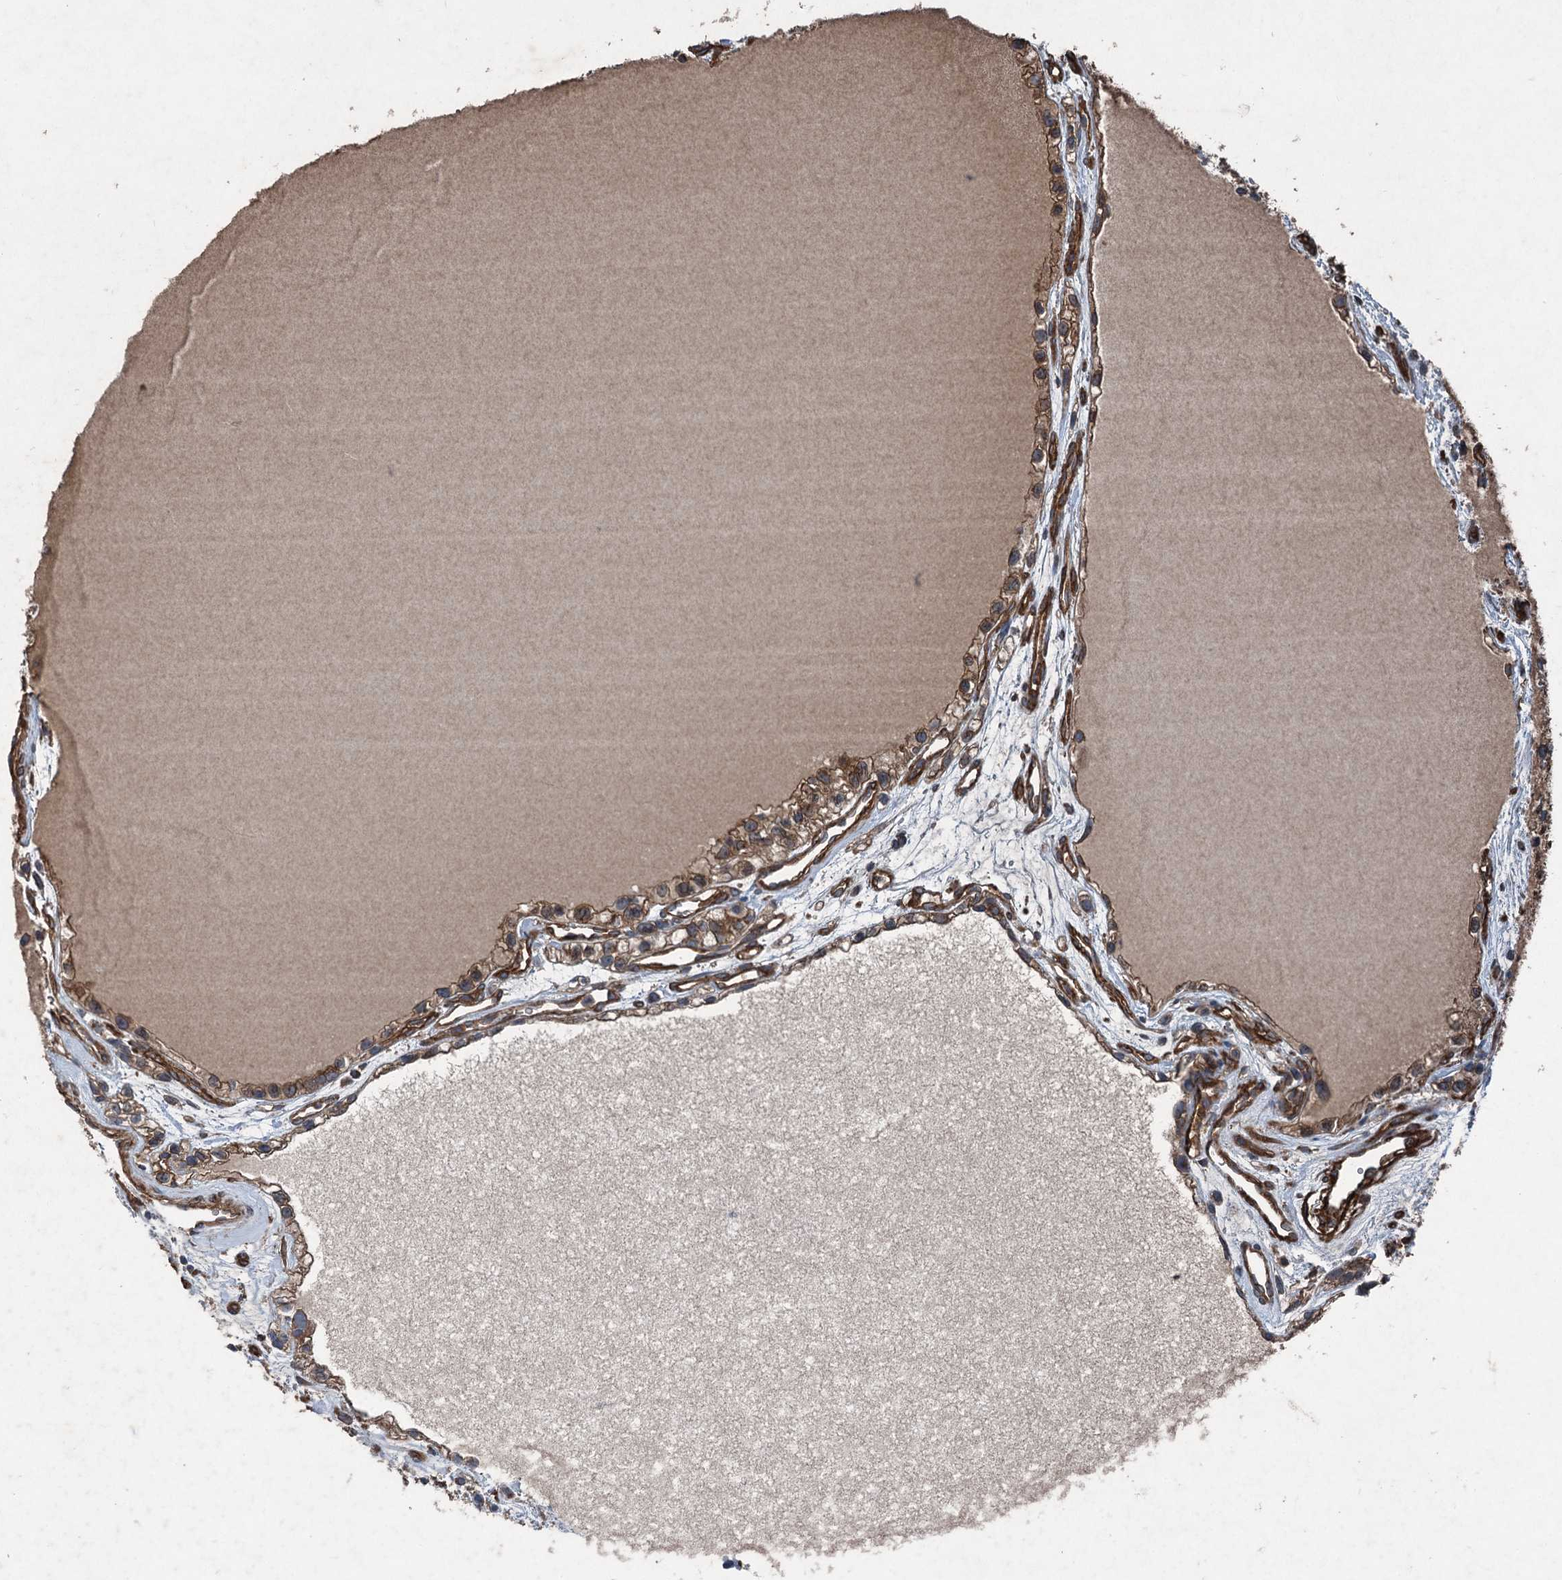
{"staining": {"intensity": "moderate", "quantity": ">75%", "location": "cytoplasmic/membranous"}, "tissue": "renal cancer", "cell_type": "Tumor cells", "image_type": "cancer", "snomed": [{"axis": "morphology", "description": "Adenocarcinoma, NOS"}, {"axis": "topography", "description": "Kidney"}], "caption": "An immunohistochemistry image of tumor tissue is shown. Protein staining in brown highlights moderate cytoplasmic/membranous positivity in renal adenocarcinoma within tumor cells.", "gene": "RNF214", "patient": {"sex": "female", "age": 57}}